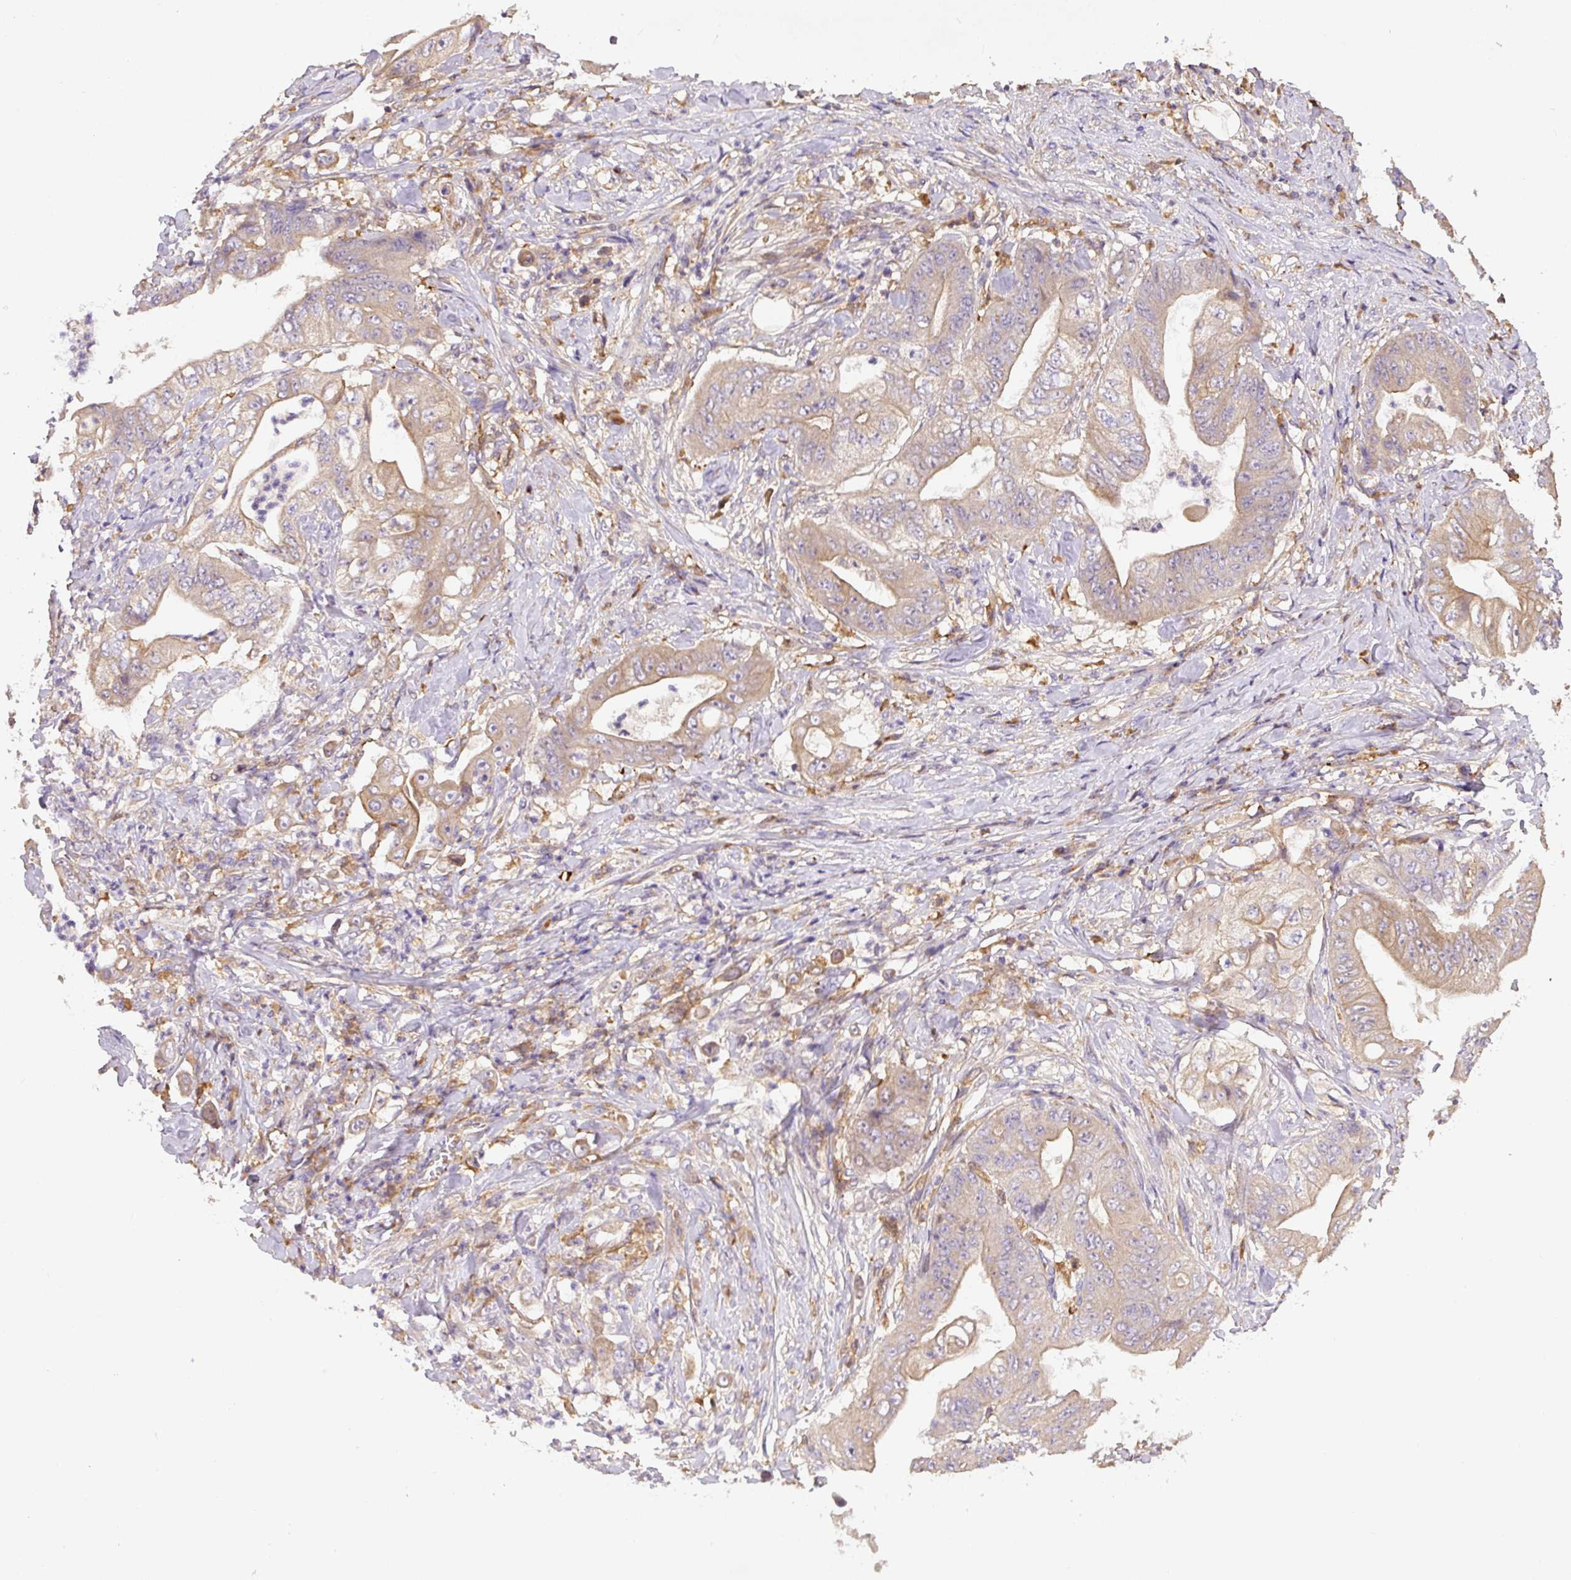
{"staining": {"intensity": "weak", "quantity": ">75%", "location": "cytoplasmic/membranous"}, "tissue": "stomach cancer", "cell_type": "Tumor cells", "image_type": "cancer", "snomed": [{"axis": "morphology", "description": "Adenocarcinoma, NOS"}, {"axis": "topography", "description": "Stomach"}], "caption": "Immunohistochemistry micrograph of human stomach cancer stained for a protein (brown), which shows low levels of weak cytoplasmic/membranous expression in about >75% of tumor cells.", "gene": "DAPK1", "patient": {"sex": "female", "age": 73}}